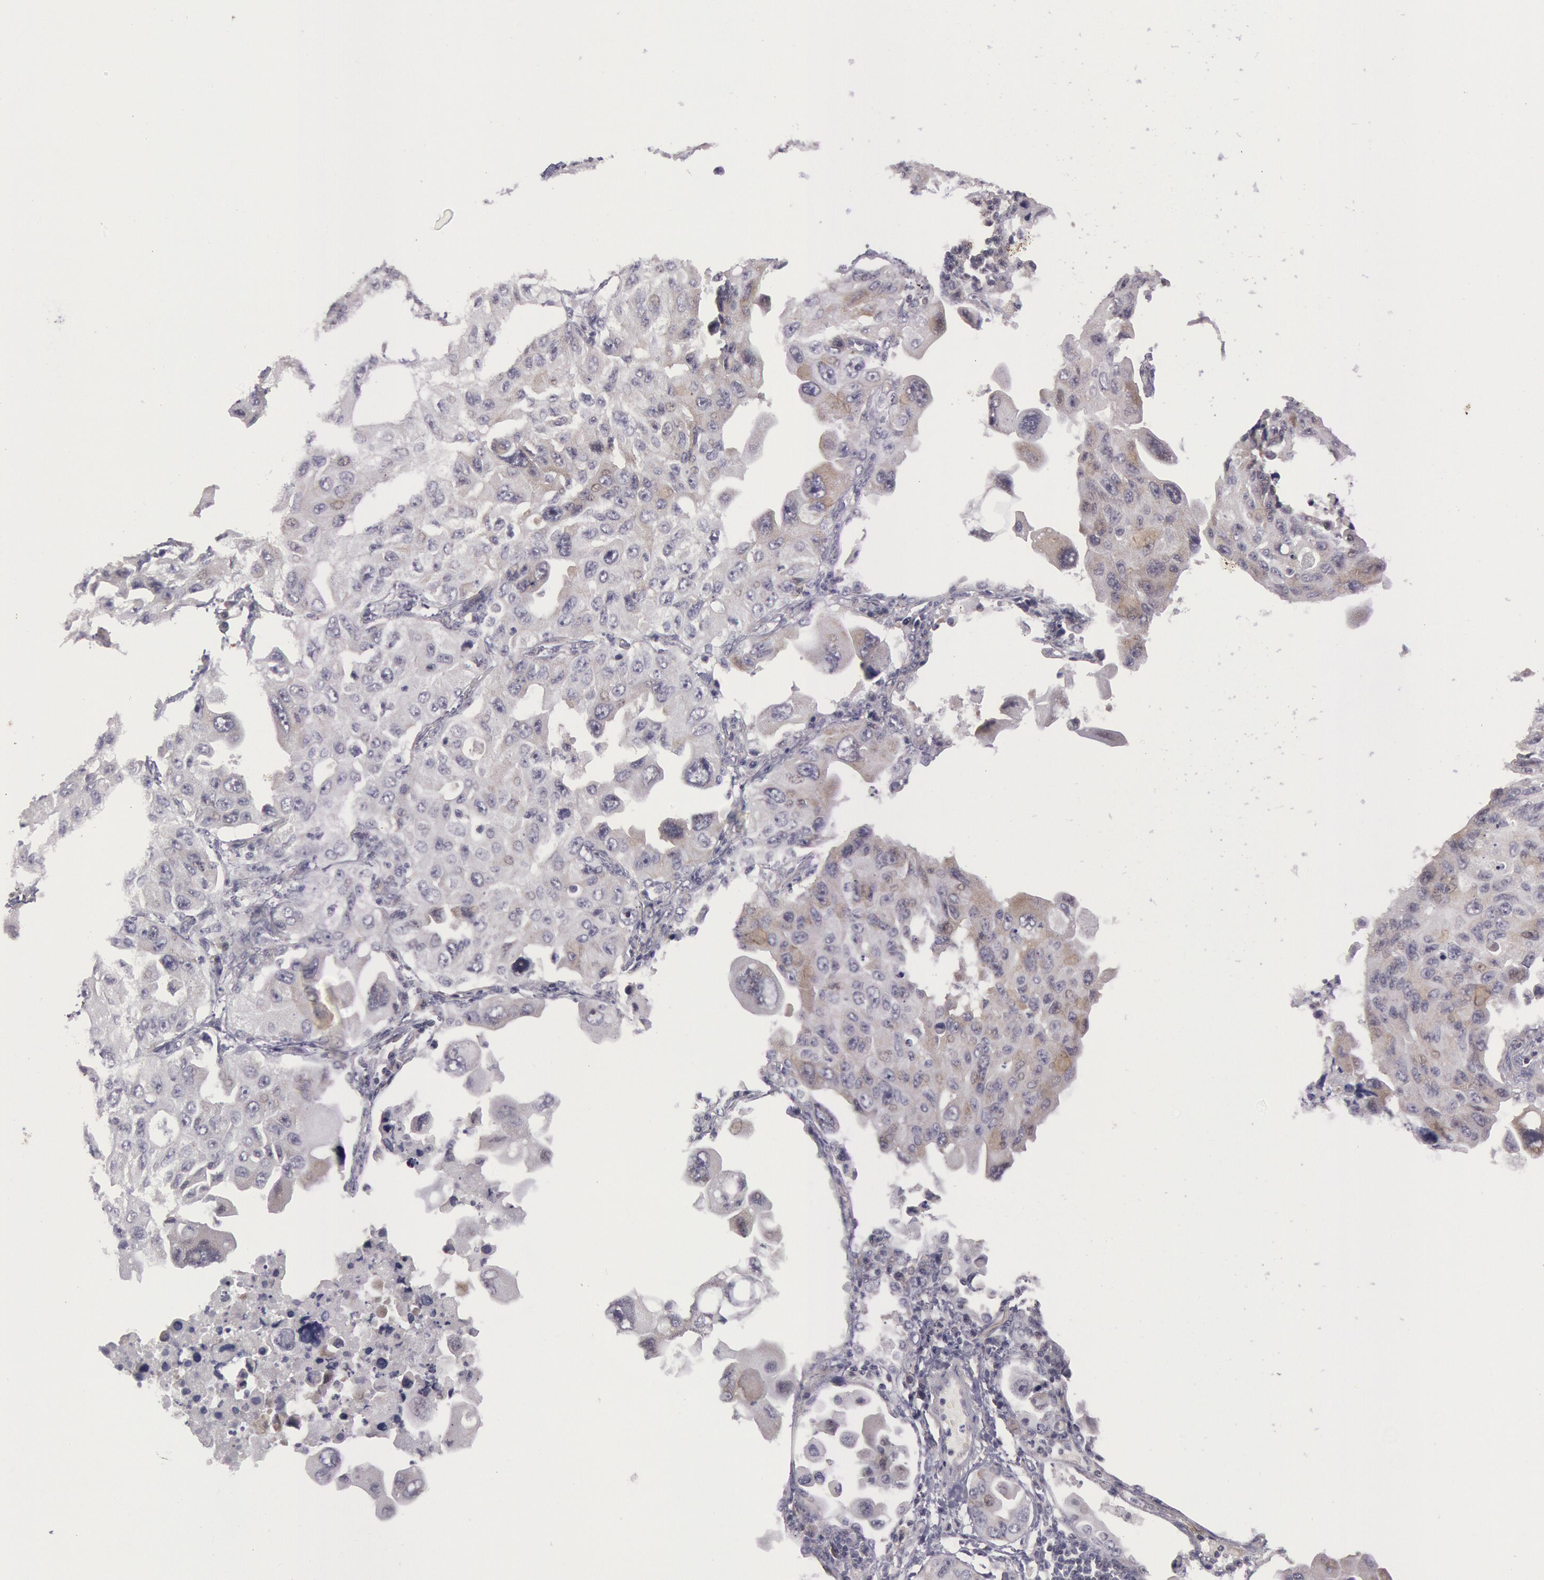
{"staining": {"intensity": "weak", "quantity": "25%-75%", "location": "cytoplasmic/membranous"}, "tissue": "lung cancer", "cell_type": "Tumor cells", "image_type": "cancer", "snomed": [{"axis": "morphology", "description": "Adenocarcinoma, NOS"}, {"axis": "topography", "description": "Lung"}], "caption": "About 25%-75% of tumor cells in lung adenocarcinoma display weak cytoplasmic/membranous protein expression as visualized by brown immunohistochemical staining.", "gene": "TRIB2", "patient": {"sex": "male", "age": 64}}